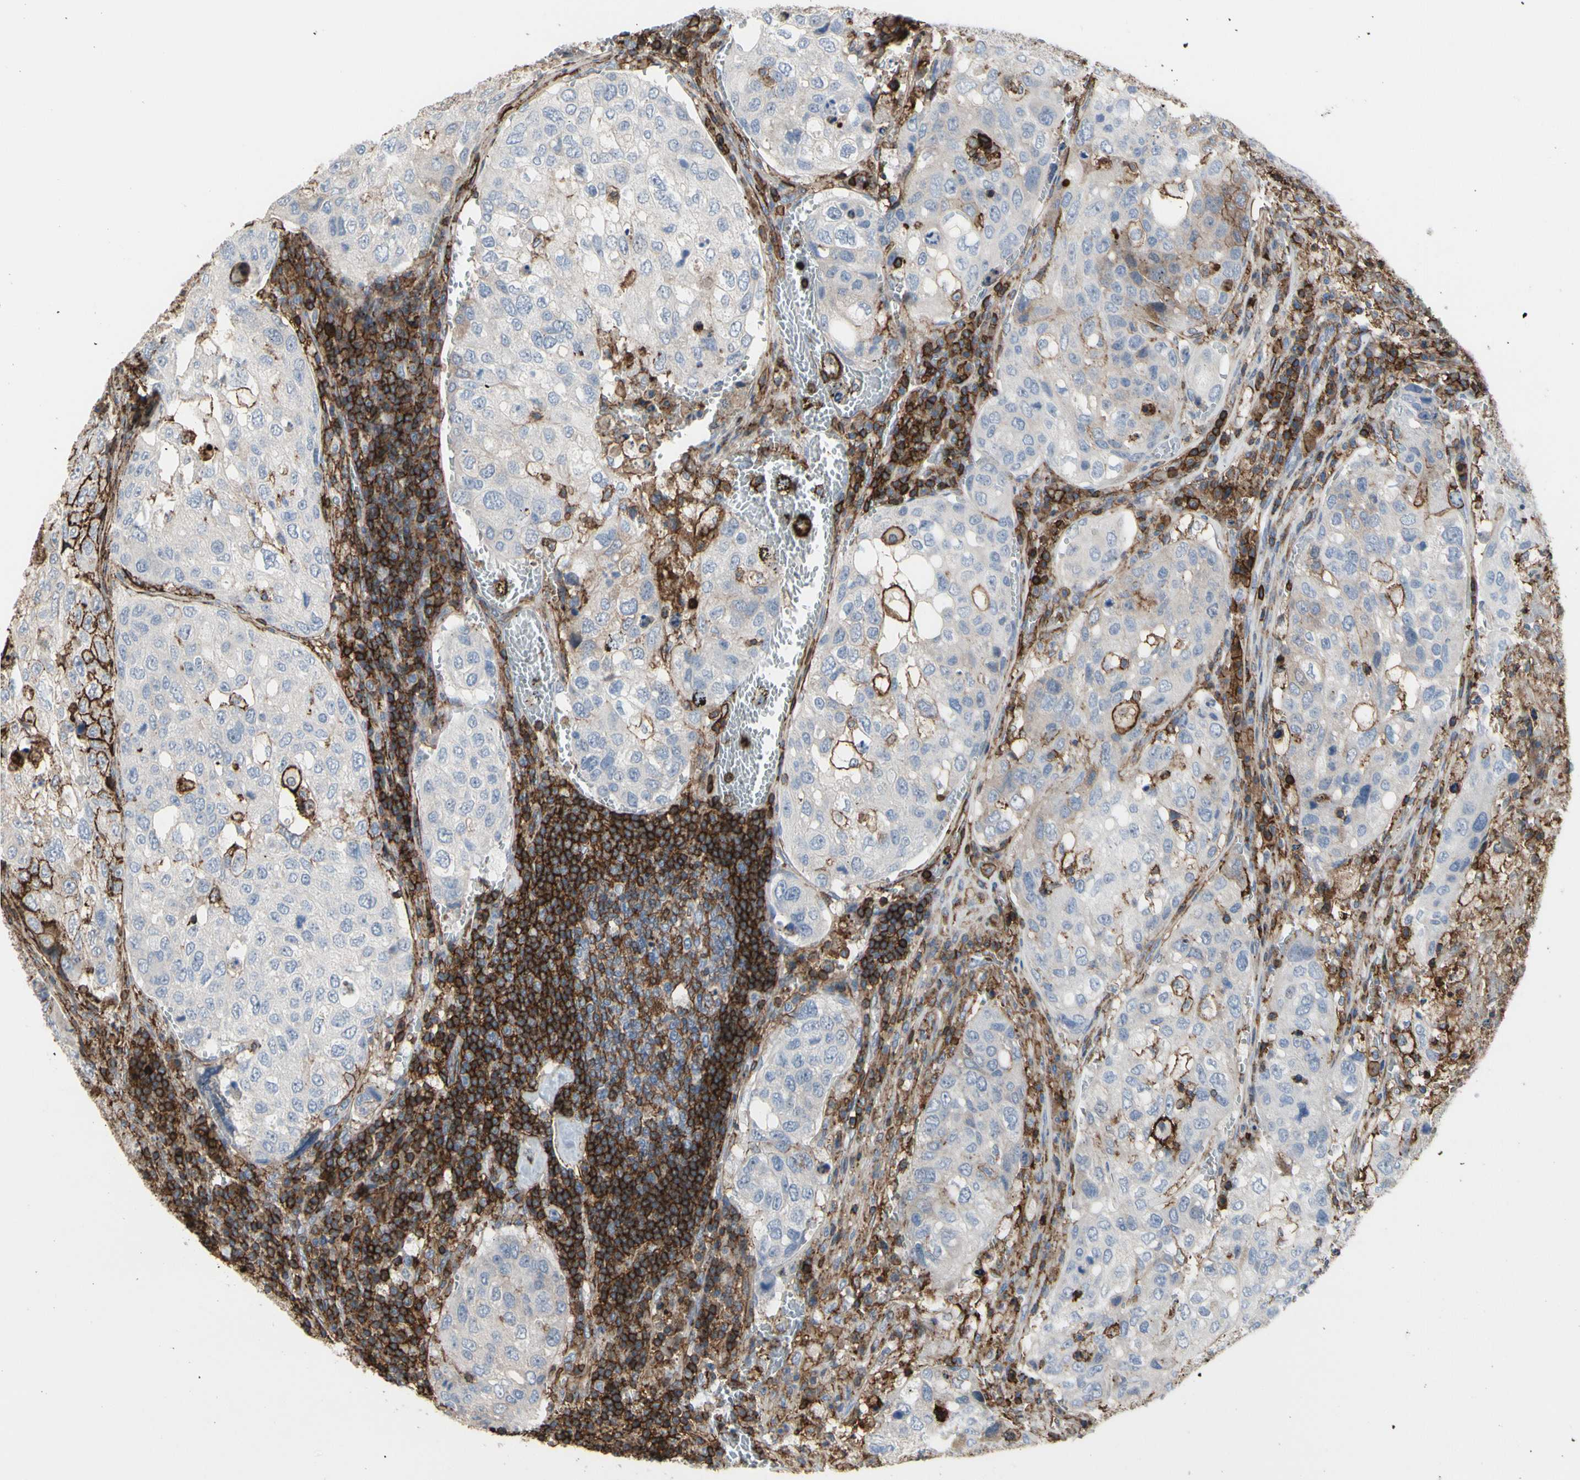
{"staining": {"intensity": "weak", "quantity": "25%-75%", "location": "cytoplasmic/membranous"}, "tissue": "urothelial cancer", "cell_type": "Tumor cells", "image_type": "cancer", "snomed": [{"axis": "morphology", "description": "Urothelial carcinoma, High grade"}, {"axis": "topography", "description": "Lymph node"}, {"axis": "topography", "description": "Urinary bladder"}], "caption": "IHC of human urothelial carcinoma (high-grade) shows low levels of weak cytoplasmic/membranous expression in approximately 25%-75% of tumor cells.", "gene": "ANXA6", "patient": {"sex": "male", "age": 51}}